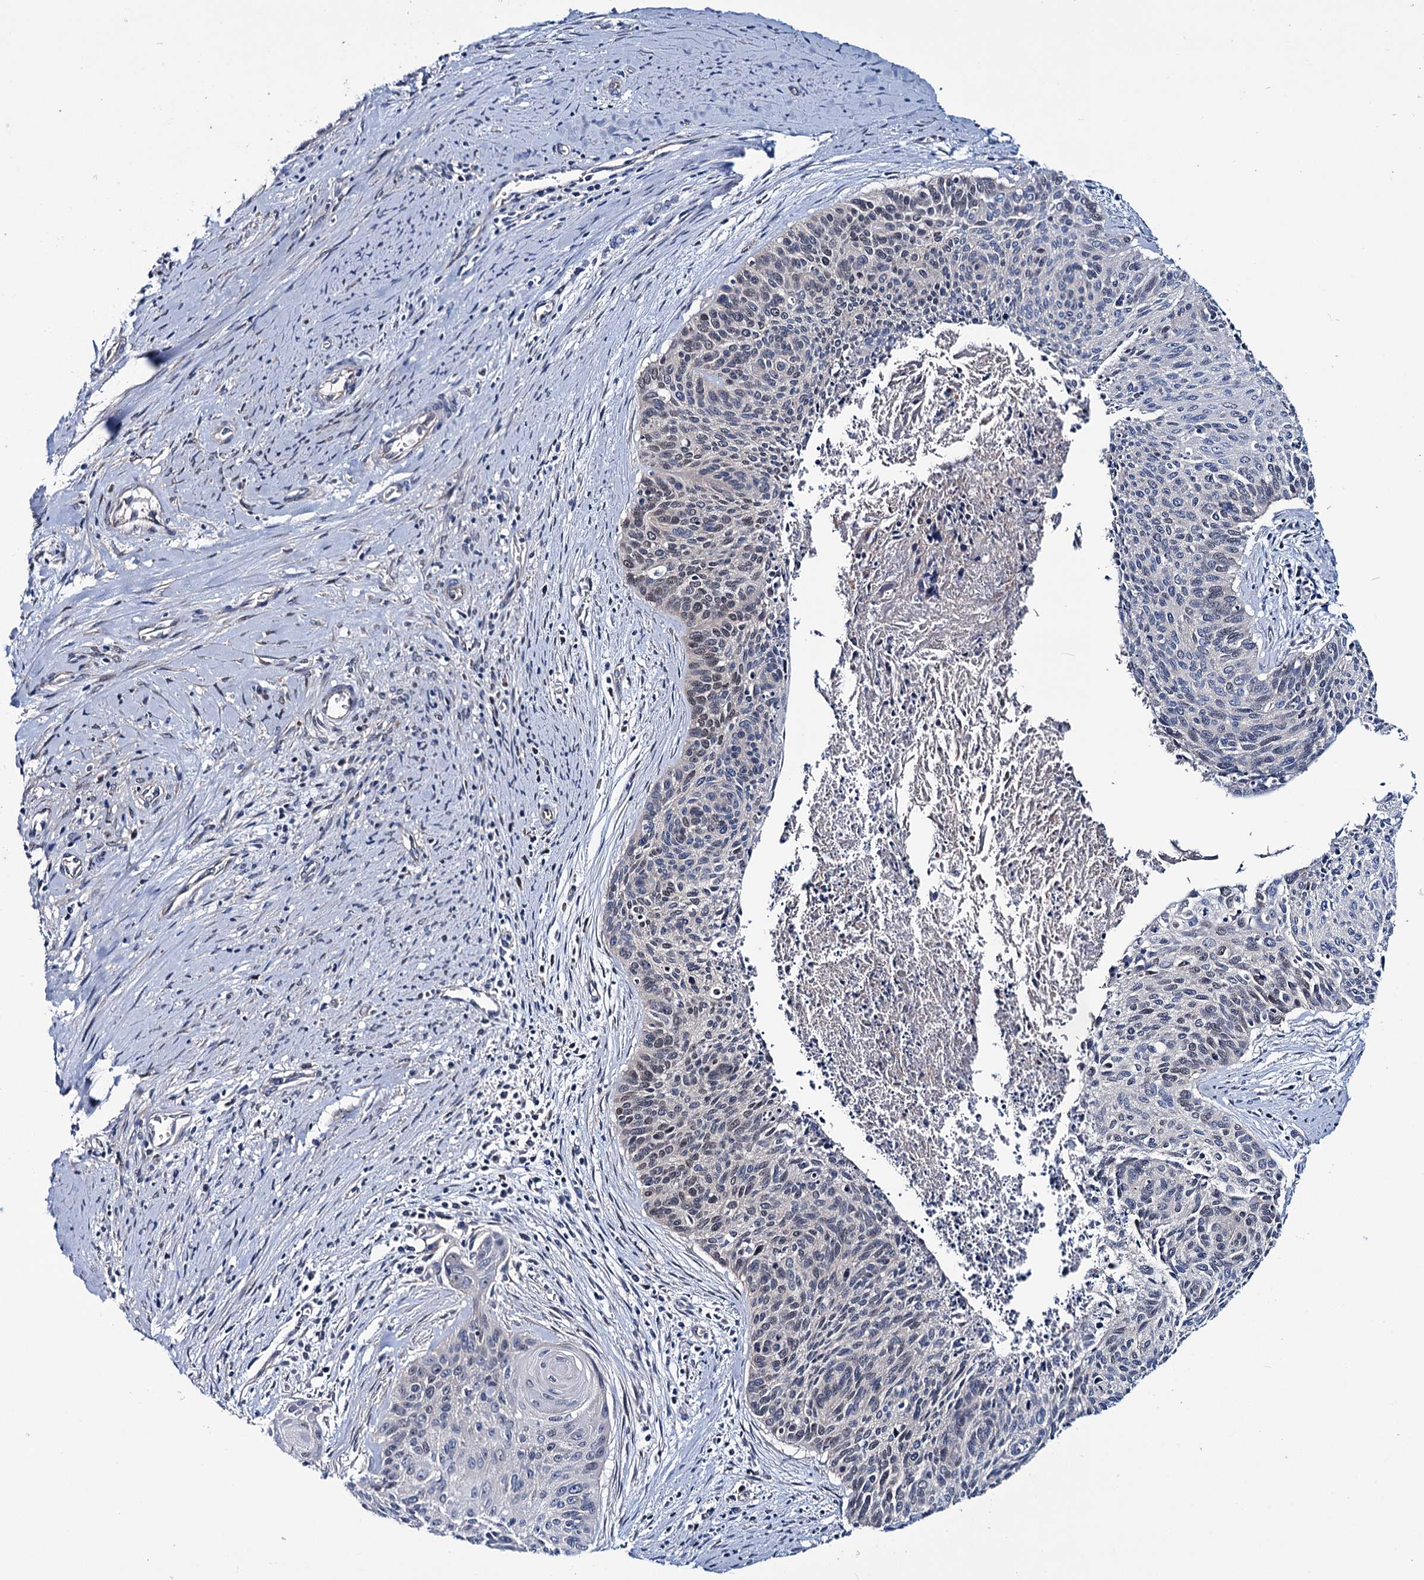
{"staining": {"intensity": "negative", "quantity": "none", "location": "none"}, "tissue": "cervical cancer", "cell_type": "Tumor cells", "image_type": "cancer", "snomed": [{"axis": "morphology", "description": "Squamous cell carcinoma, NOS"}, {"axis": "topography", "description": "Cervix"}], "caption": "Immunohistochemistry micrograph of human cervical squamous cell carcinoma stained for a protein (brown), which demonstrates no staining in tumor cells.", "gene": "EYA4", "patient": {"sex": "female", "age": 55}}